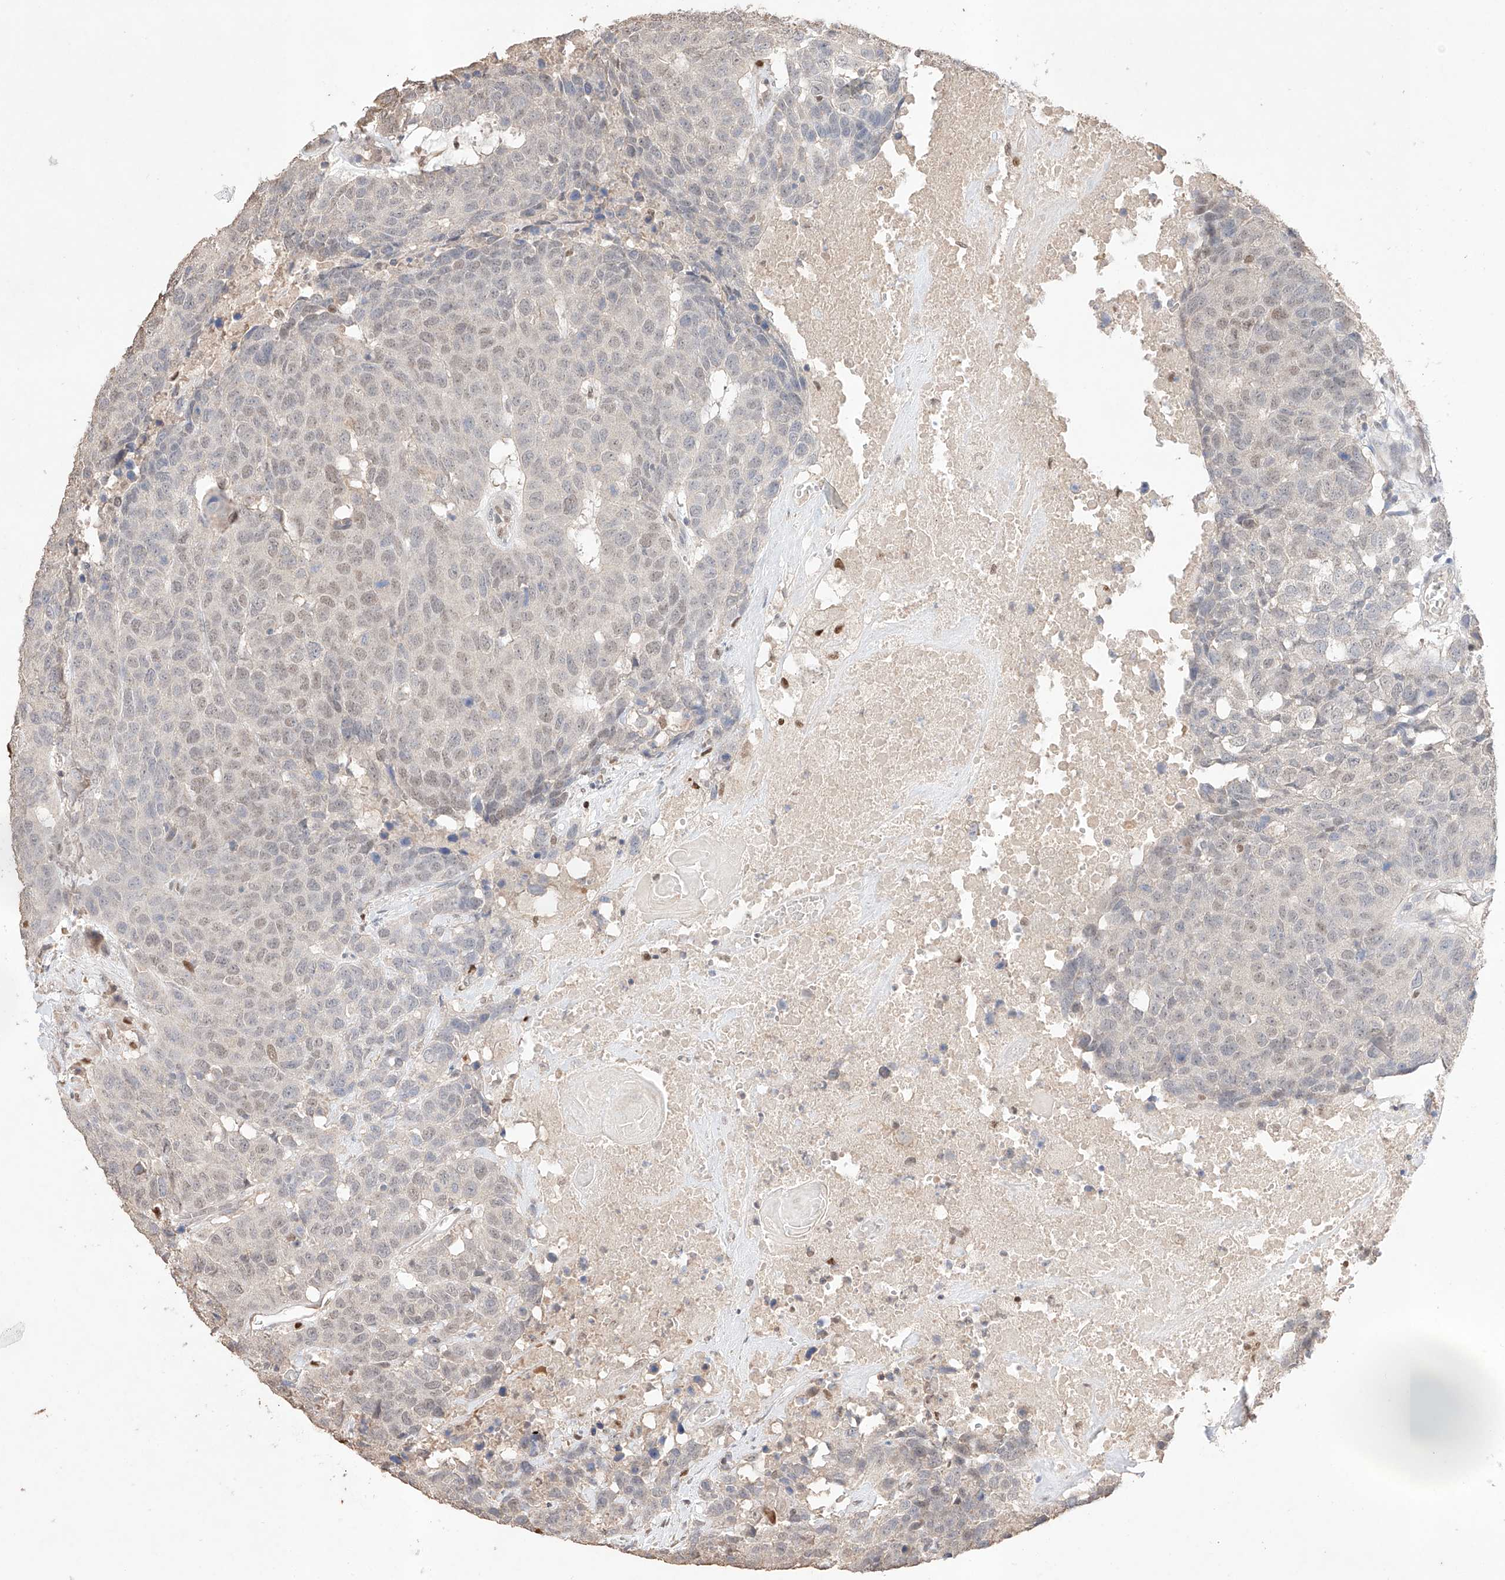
{"staining": {"intensity": "weak", "quantity": "<25%", "location": "nuclear"}, "tissue": "head and neck cancer", "cell_type": "Tumor cells", "image_type": "cancer", "snomed": [{"axis": "morphology", "description": "Squamous cell carcinoma, NOS"}, {"axis": "topography", "description": "Head-Neck"}], "caption": "Immunohistochemistry (IHC) of human head and neck squamous cell carcinoma reveals no positivity in tumor cells.", "gene": "APIP", "patient": {"sex": "male", "age": 66}}